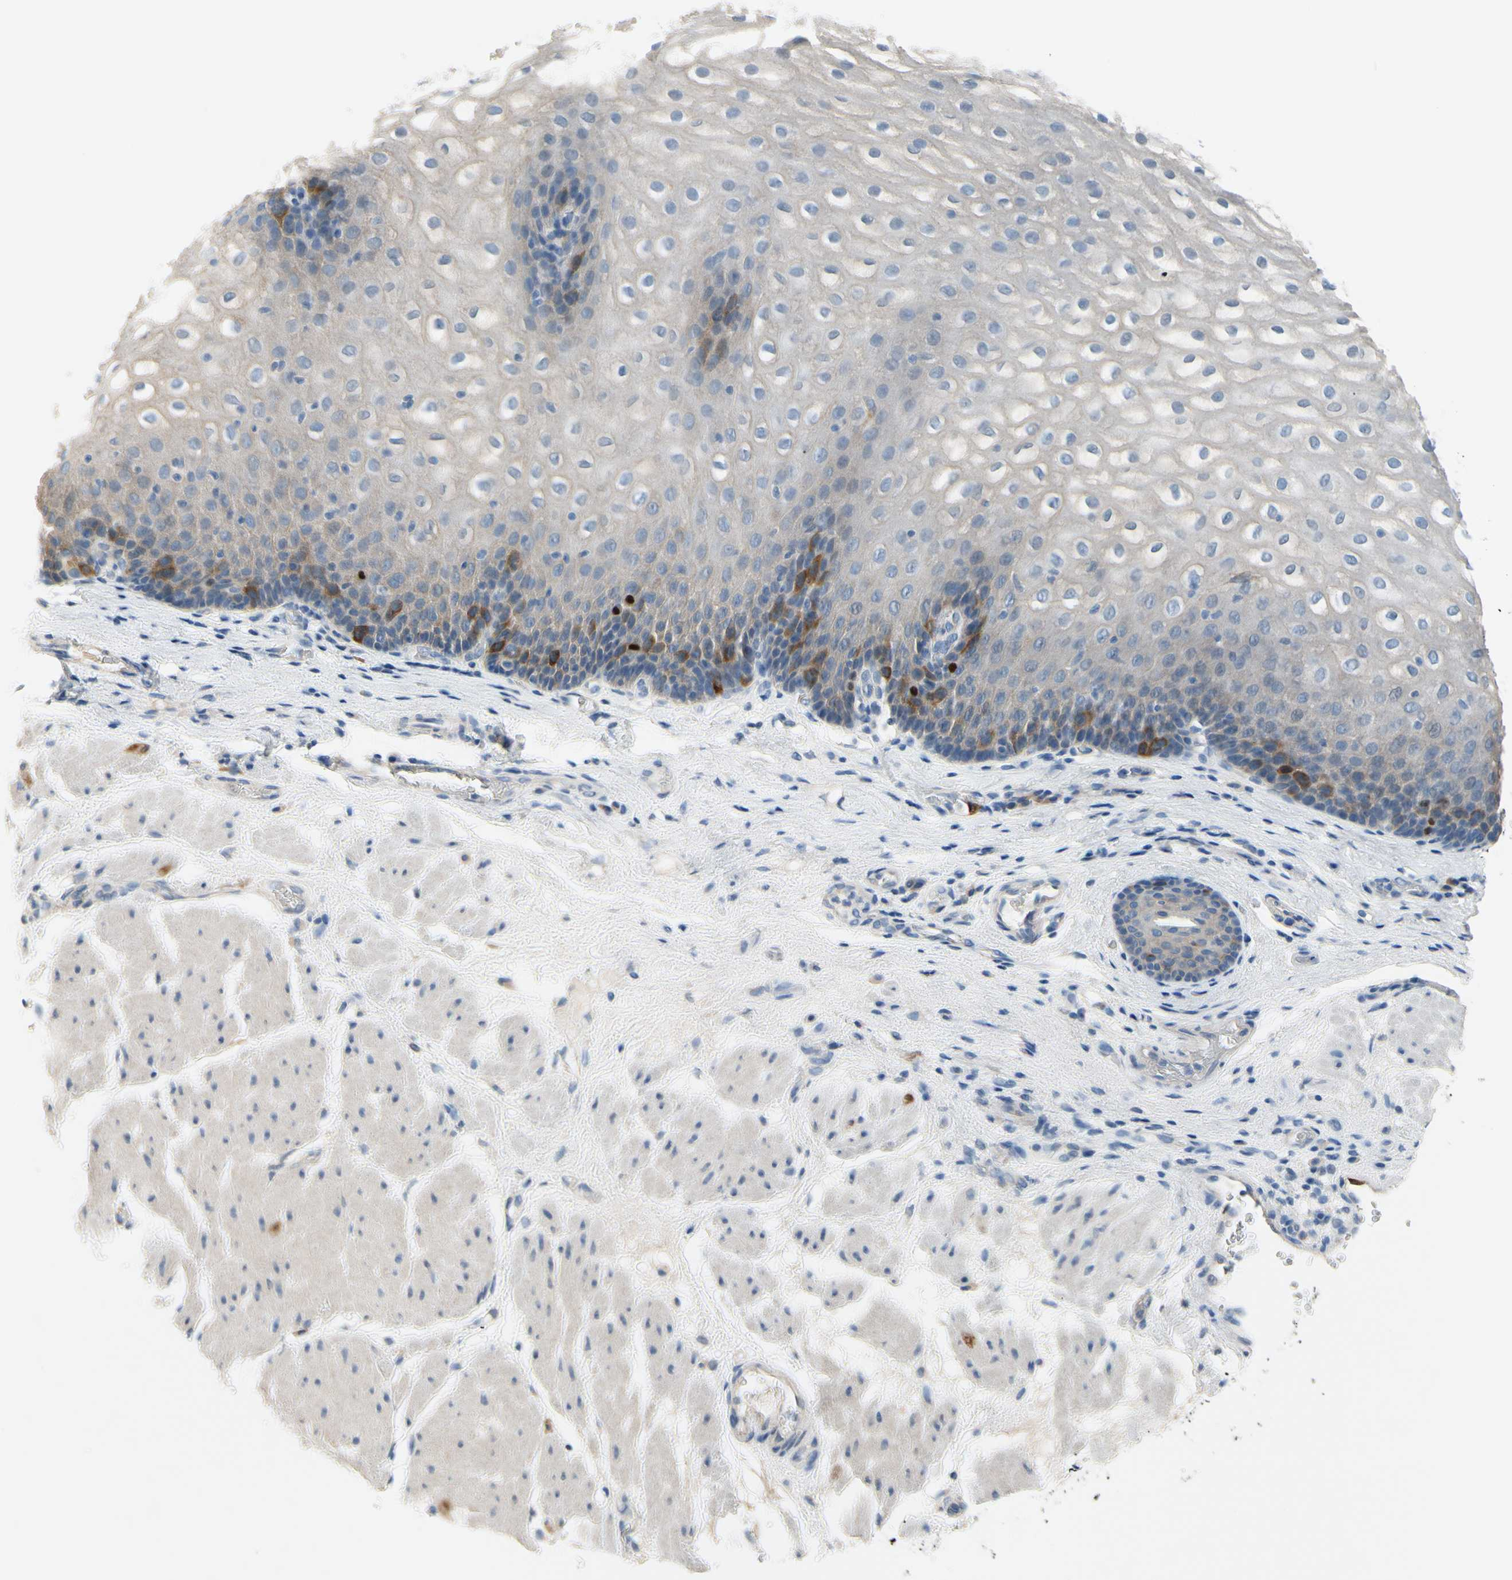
{"staining": {"intensity": "weak", "quantity": ">75%", "location": "cytoplasmic/membranous"}, "tissue": "esophagus", "cell_type": "Squamous epithelial cells", "image_type": "normal", "snomed": [{"axis": "morphology", "description": "Normal tissue, NOS"}, {"axis": "topography", "description": "Esophagus"}], "caption": "DAB immunohistochemical staining of normal human esophagus exhibits weak cytoplasmic/membranous protein expression in approximately >75% of squamous epithelial cells. The staining was performed using DAB, with brown indicating positive protein expression. Nuclei are stained blue with hematoxylin.", "gene": "CKAP2", "patient": {"sex": "male", "age": 48}}